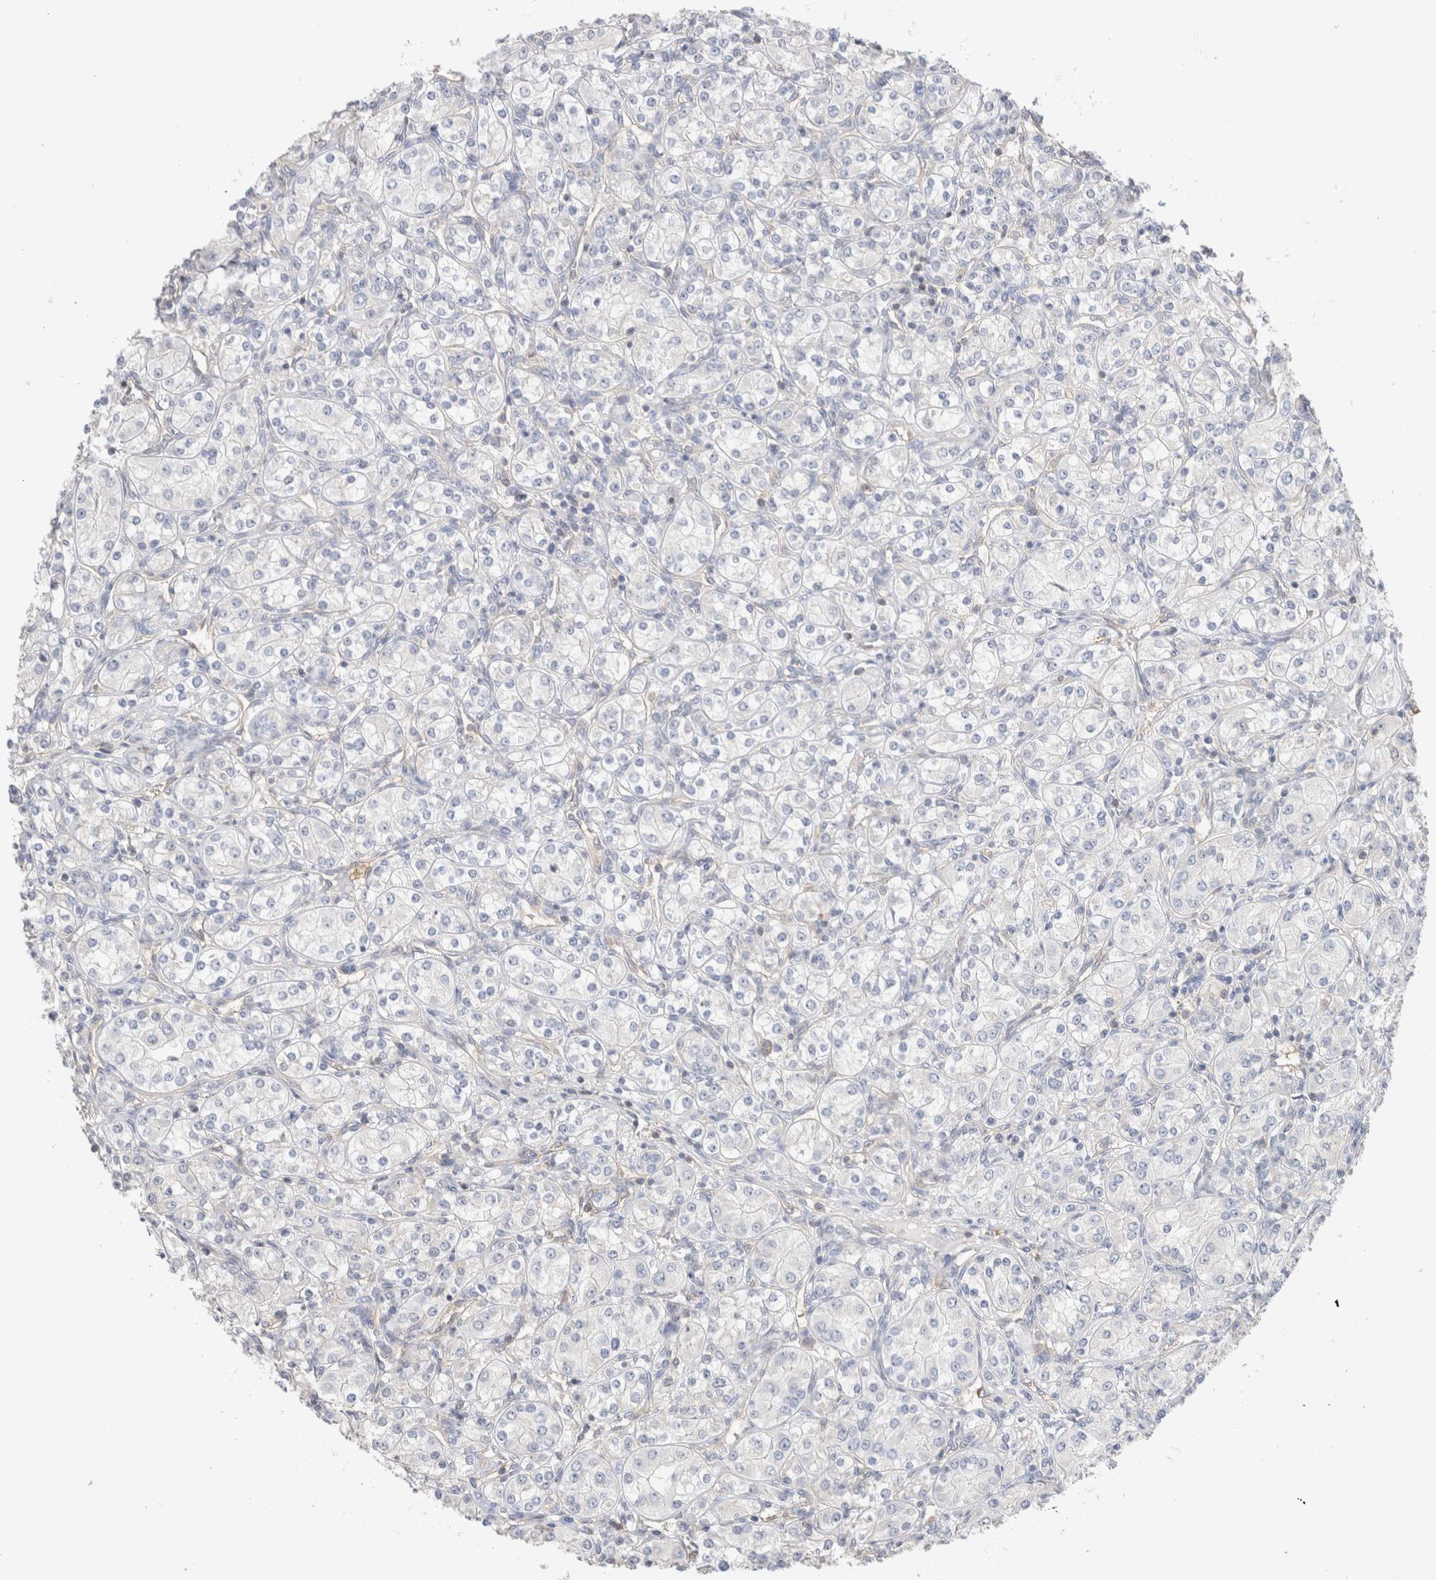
{"staining": {"intensity": "negative", "quantity": "none", "location": "none"}, "tissue": "renal cancer", "cell_type": "Tumor cells", "image_type": "cancer", "snomed": [{"axis": "morphology", "description": "Adenocarcinoma, NOS"}, {"axis": "topography", "description": "Kidney"}], "caption": "Immunohistochemical staining of renal adenocarcinoma exhibits no significant staining in tumor cells. The staining was performed using DAB (3,3'-diaminobenzidine) to visualize the protein expression in brown, while the nuclei were stained in blue with hematoxylin (Magnification: 20x).", "gene": "CAPN2", "patient": {"sex": "male", "age": 77}}